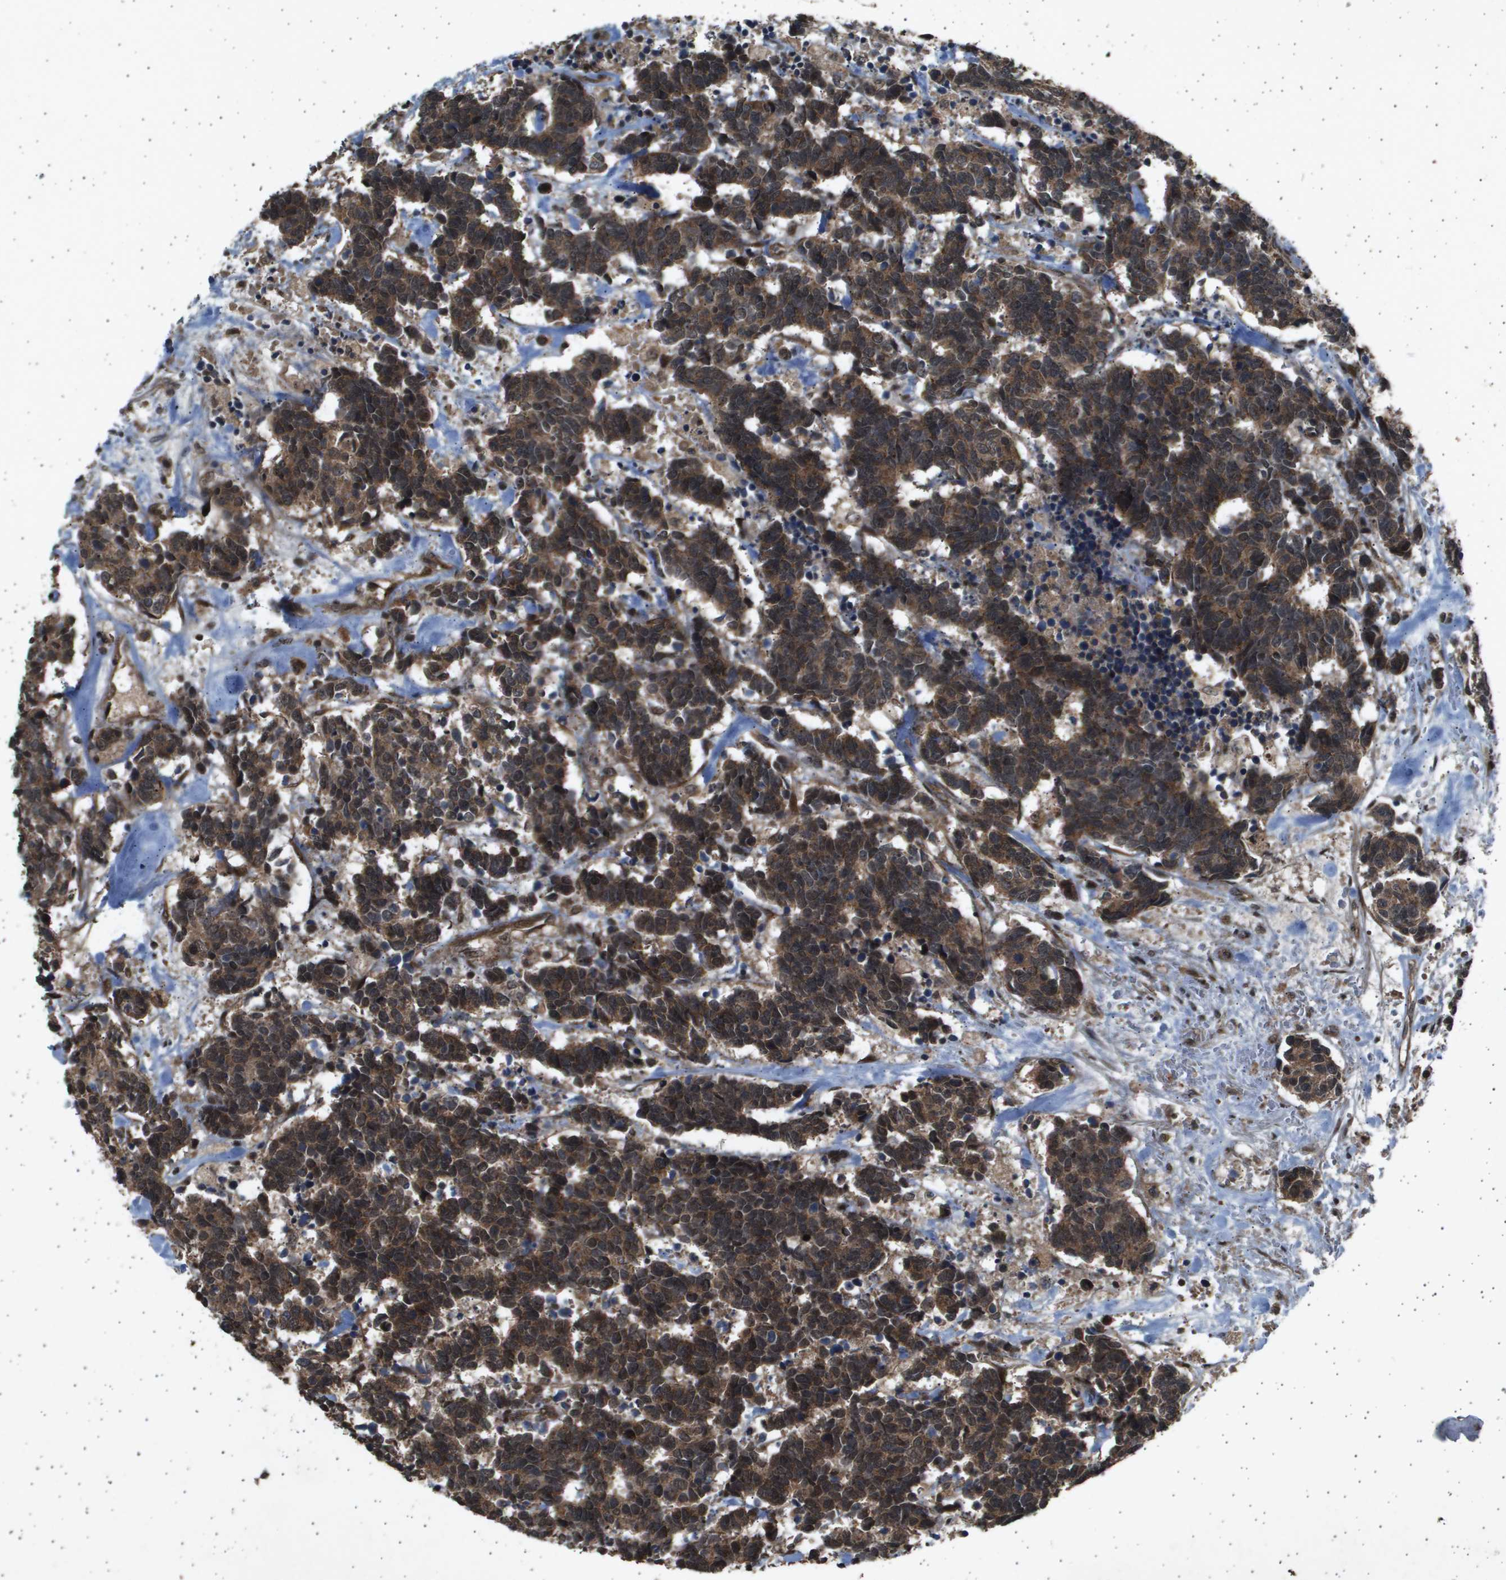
{"staining": {"intensity": "strong", "quantity": ">75%", "location": "cytoplasmic/membranous,nuclear"}, "tissue": "carcinoid", "cell_type": "Tumor cells", "image_type": "cancer", "snomed": [{"axis": "morphology", "description": "Carcinoma, NOS"}, {"axis": "morphology", "description": "Carcinoid, malignant, NOS"}, {"axis": "topography", "description": "Urinary bladder"}], "caption": "Protein staining demonstrates strong cytoplasmic/membranous and nuclear positivity in about >75% of tumor cells in carcinoid.", "gene": "TNRC6A", "patient": {"sex": "male", "age": 57}}